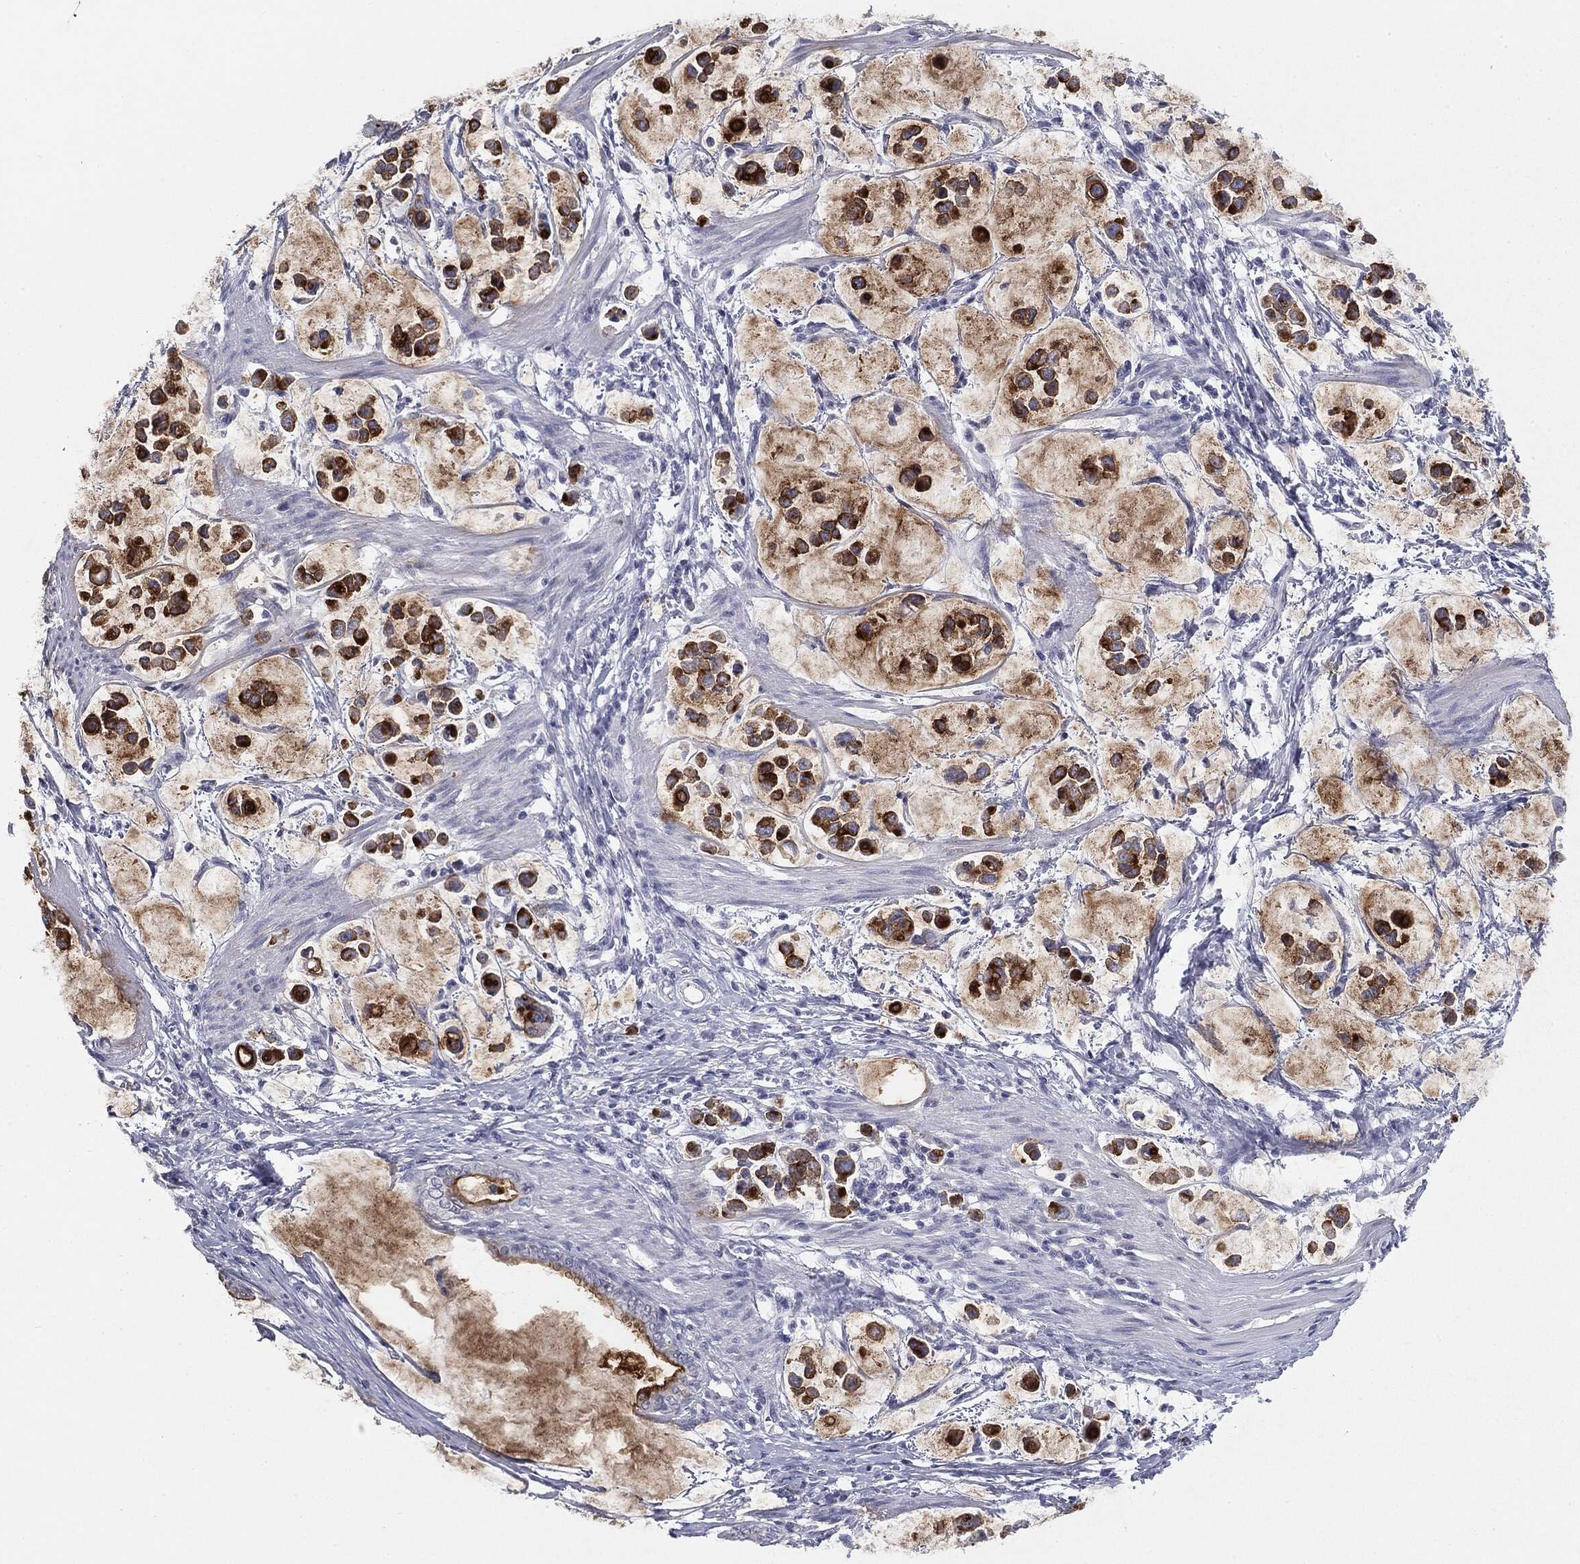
{"staining": {"intensity": "strong", "quantity": ">75%", "location": "cytoplasmic/membranous"}, "tissue": "stomach cancer", "cell_type": "Tumor cells", "image_type": "cancer", "snomed": [{"axis": "morphology", "description": "Adenocarcinoma, NOS"}, {"axis": "topography", "description": "Stomach"}], "caption": "Stomach cancer (adenocarcinoma) stained with a protein marker displays strong staining in tumor cells.", "gene": "MUC1", "patient": {"sex": "male", "age": 82}}